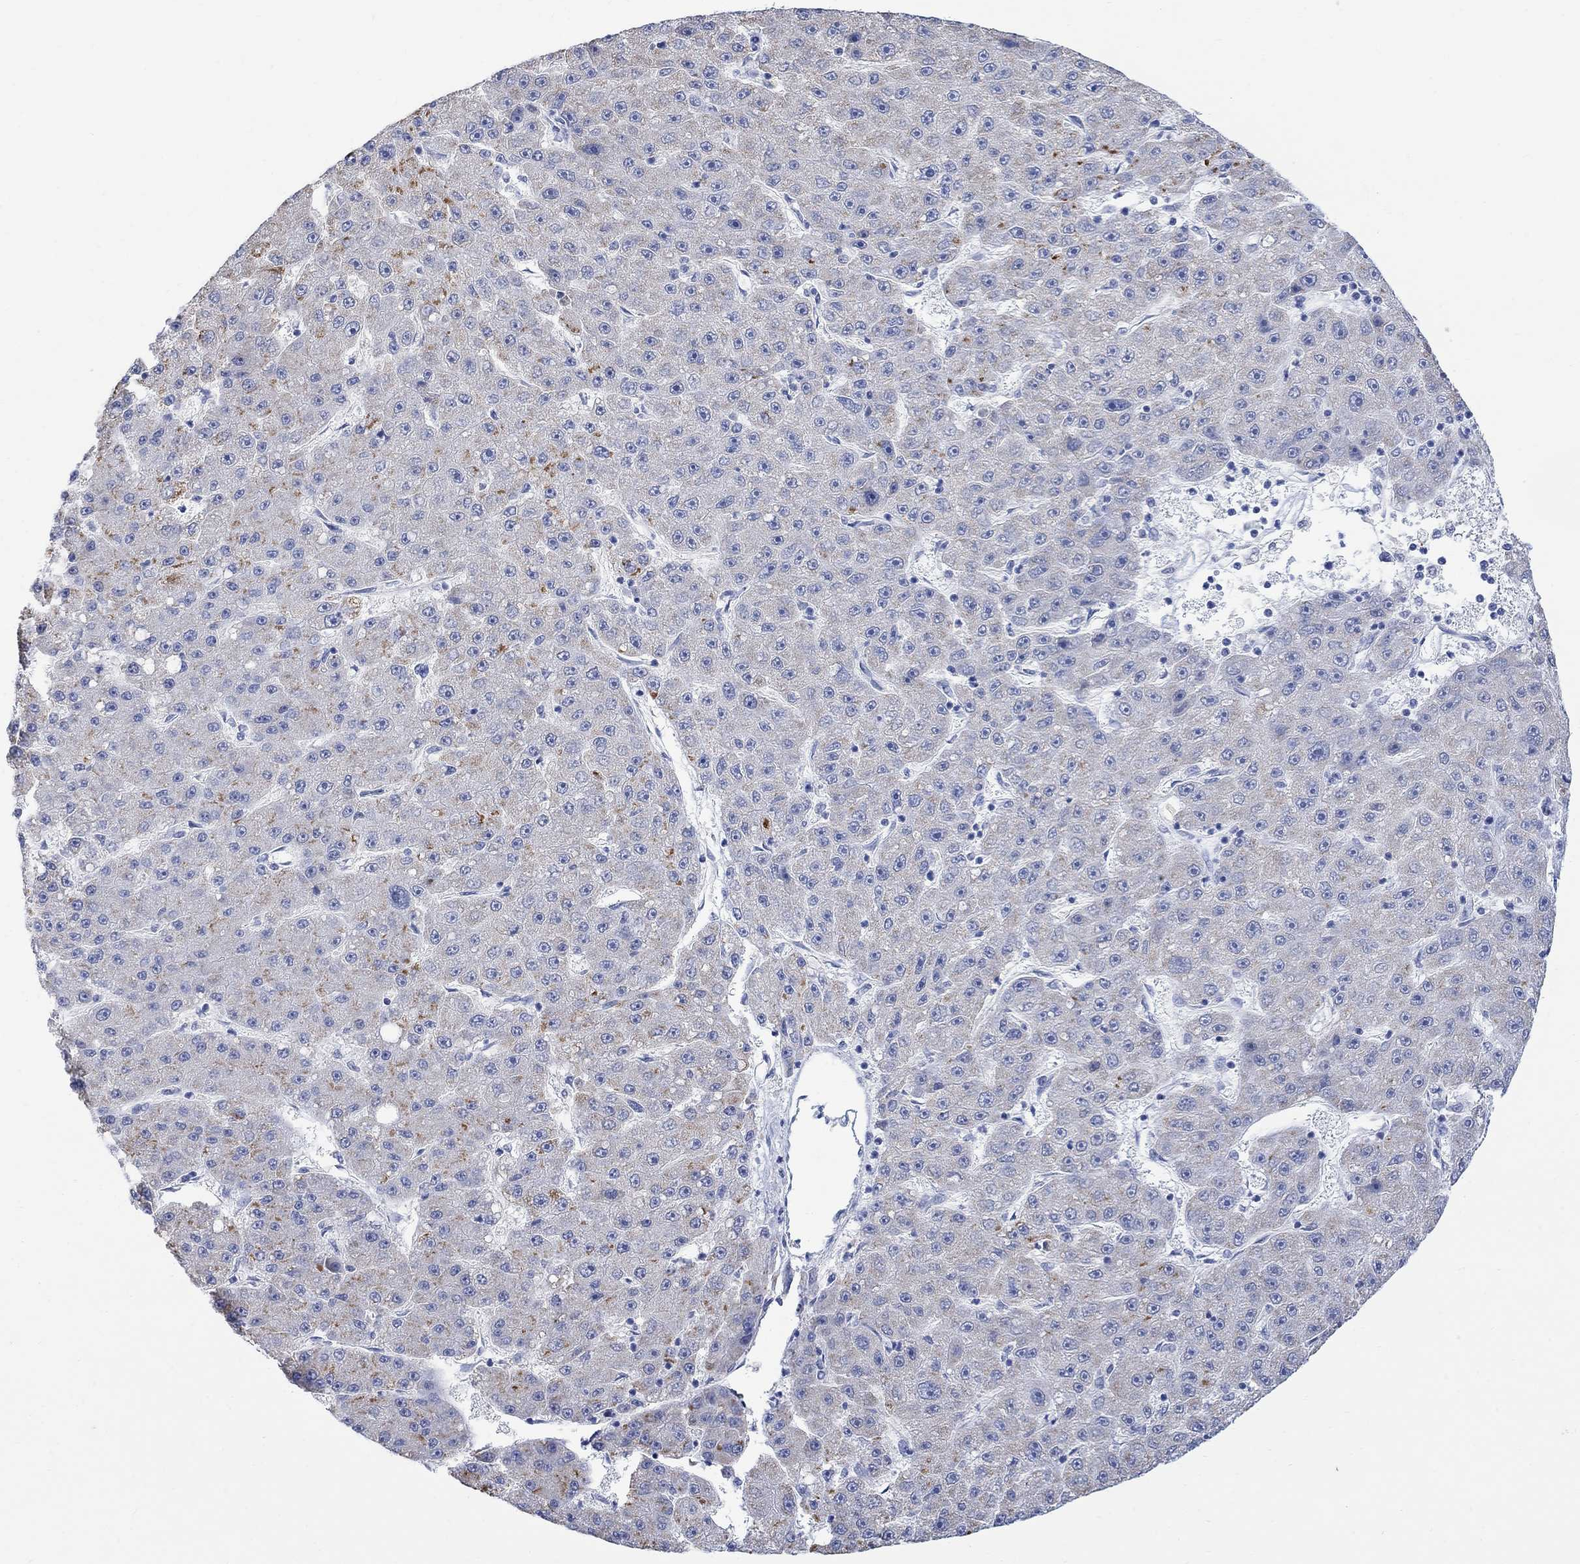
{"staining": {"intensity": "weak", "quantity": "<25%", "location": "cytoplasmic/membranous"}, "tissue": "liver cancer", "cell_type": "Tumor cells", "image_type": "cancer", "snomed": [{"axis": "morphology", "description": "Carcinoma, Hepatocellular, NOS"}, {"axis": "topography", "description": "Liver"}], "caption": "Human liver cancer stained for a protein using IHC exhibits no expression in tumor cells.", "gene": "FBP2", "patient": {"sex": "male", "age": 67}}